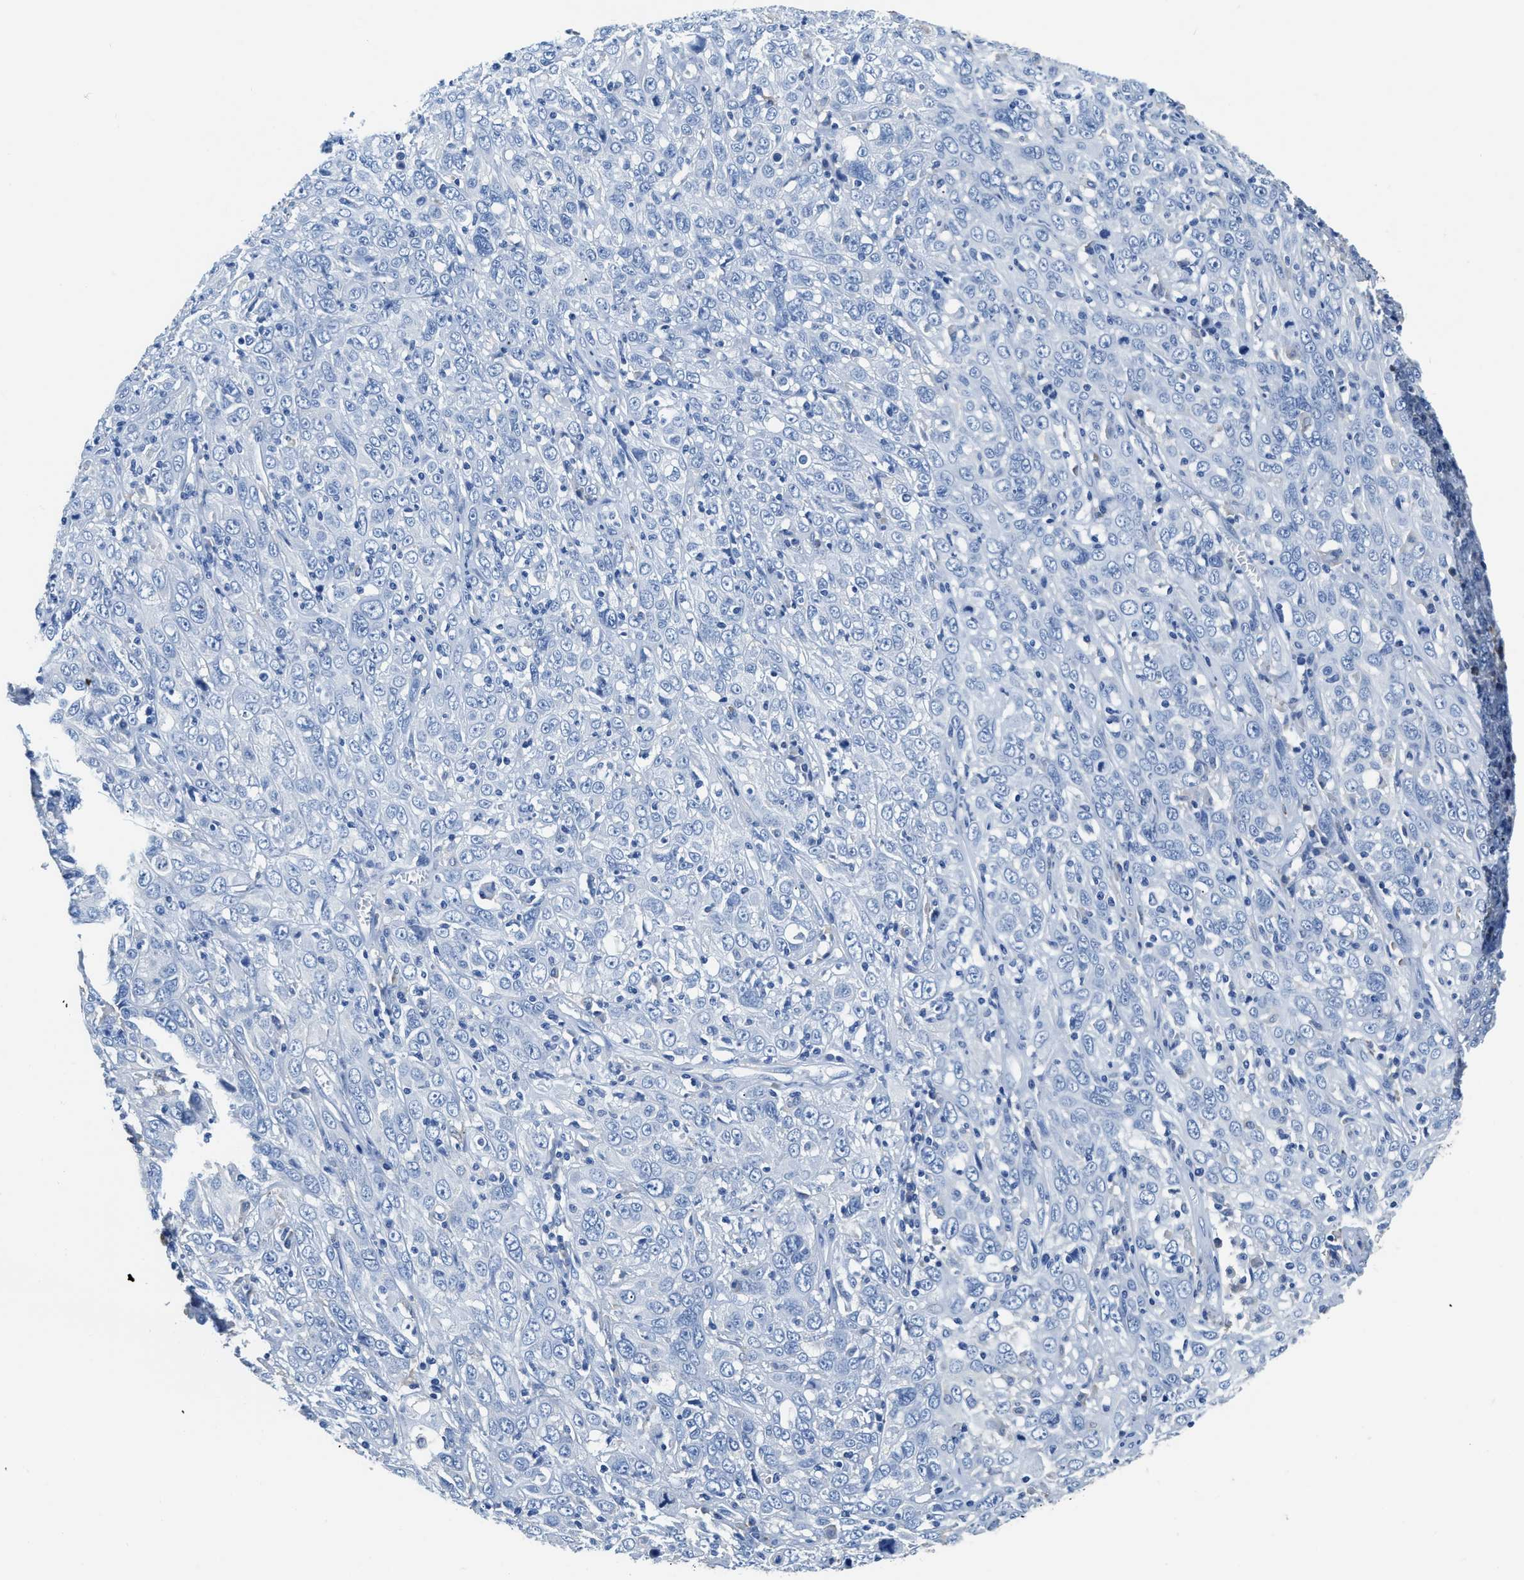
{"staining": {"intensity": "negative", "quantity": "none", "location": "none"}, "tissue": "cervical cancer", "cell_type": "Tumor cells", "image_type": "cancer", "snomed": [{"axis": "morphology", "description": "Squamous cell carcinoma, NOS"}, {"axis": "topography", "description": "Cervix"}], "caption": "The IHC micrograph has no significant positivity in tumor cells of cervical cancer tissue.", "gene": "ZDHHC13", "patient": {"sex": "female", "age": 46}}